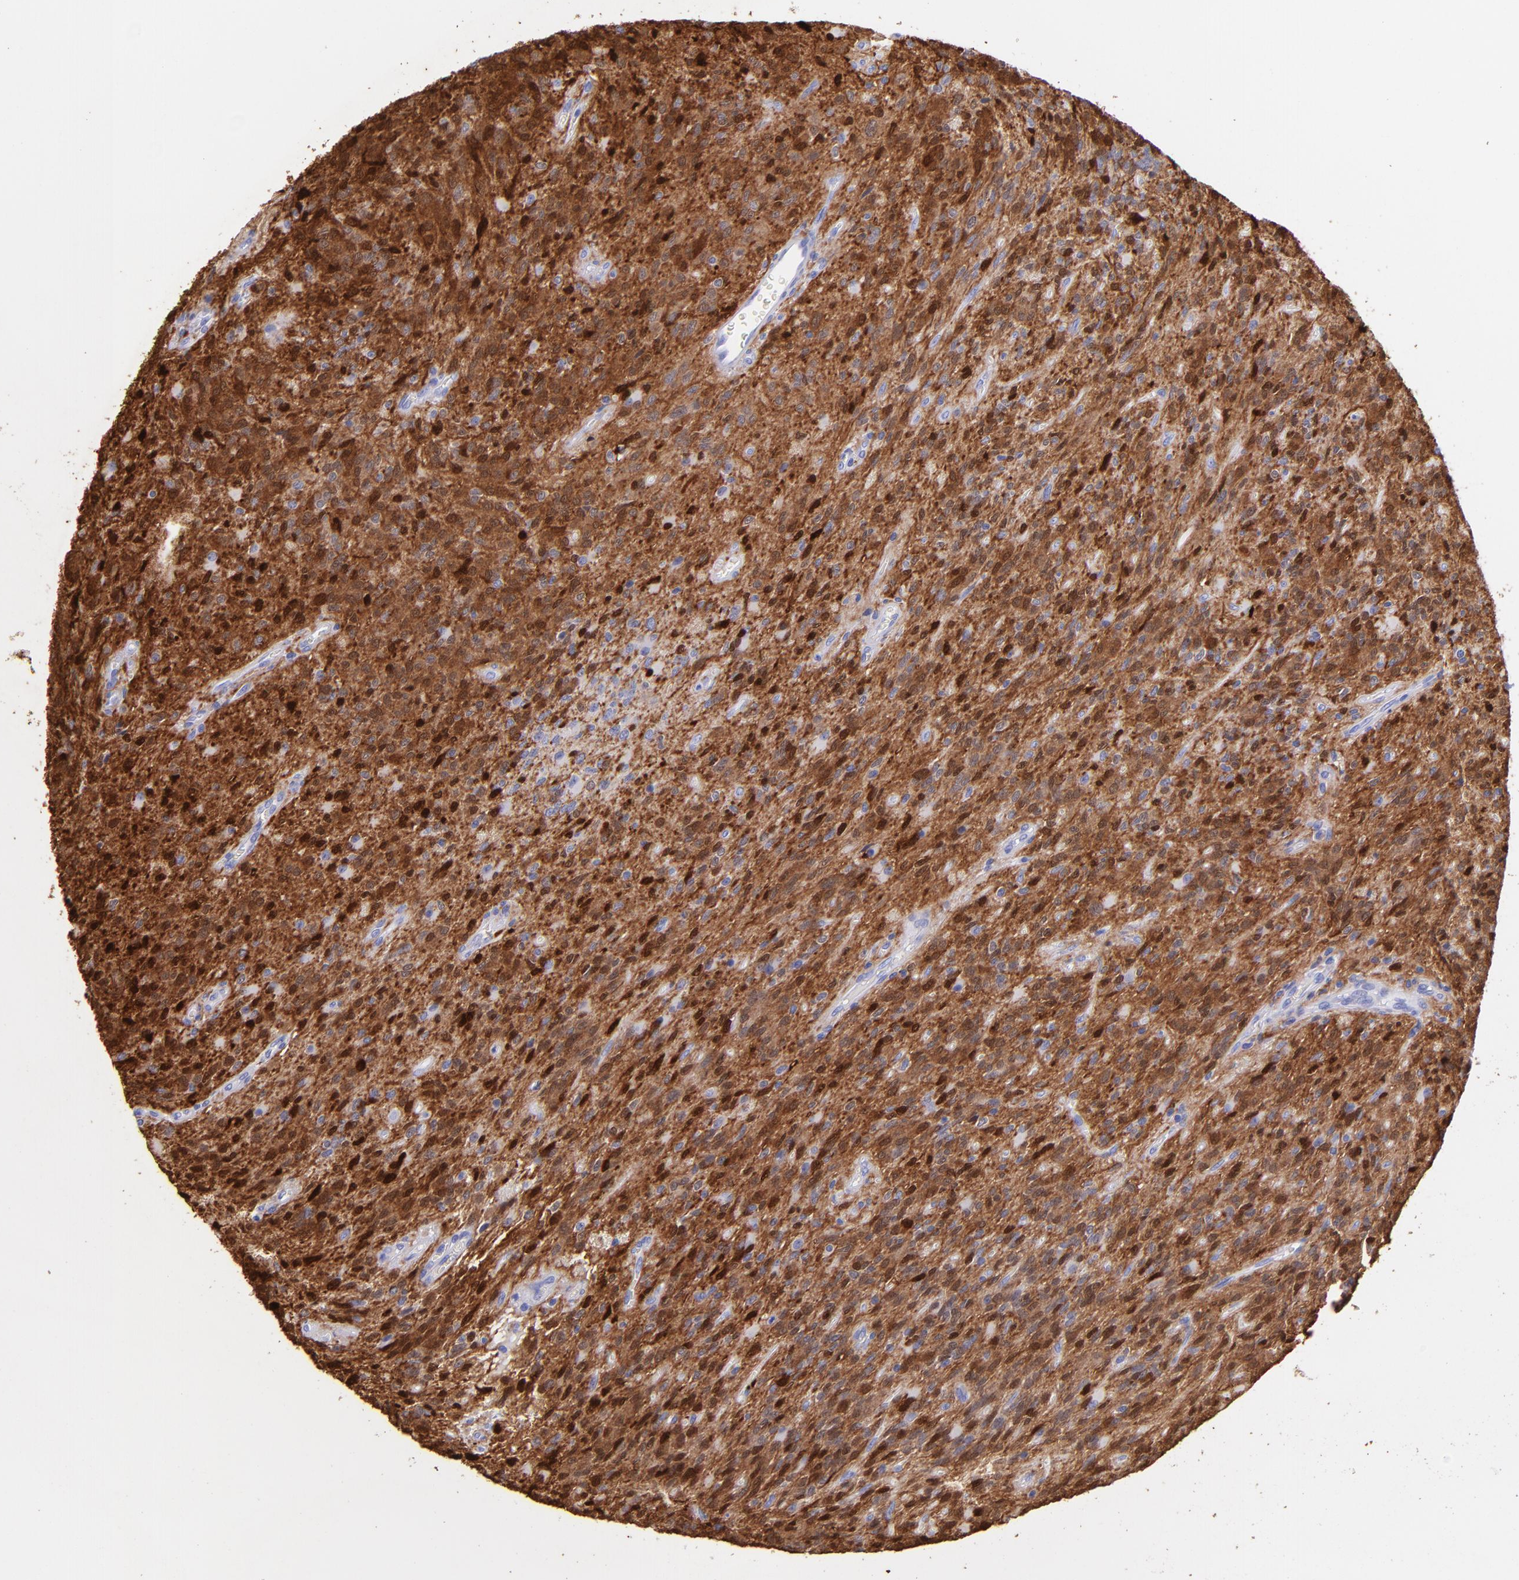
{"staining": {"intensity": "moderate", "quantity": "25%-75%", "location": "cytoplasmic/membranous"}, "tissue": "glioma", "cell_type": "Tumor cells", "image_type": "cancer", "snomed": [{"axis": "morphology", "description": "Glioma, malignant, Low grade"}, {"axis": "topography", "description": "Brain"}], "caption": "The micrograph shows staining of glioma, revealing moderate cytoplasmic/membranous protein positivity (brown color) within tumor cells. (IHC, brightfield microscopy, high magnification).", "gene": "UCHL1", "patient": {"sex": "female", "age": 15}}